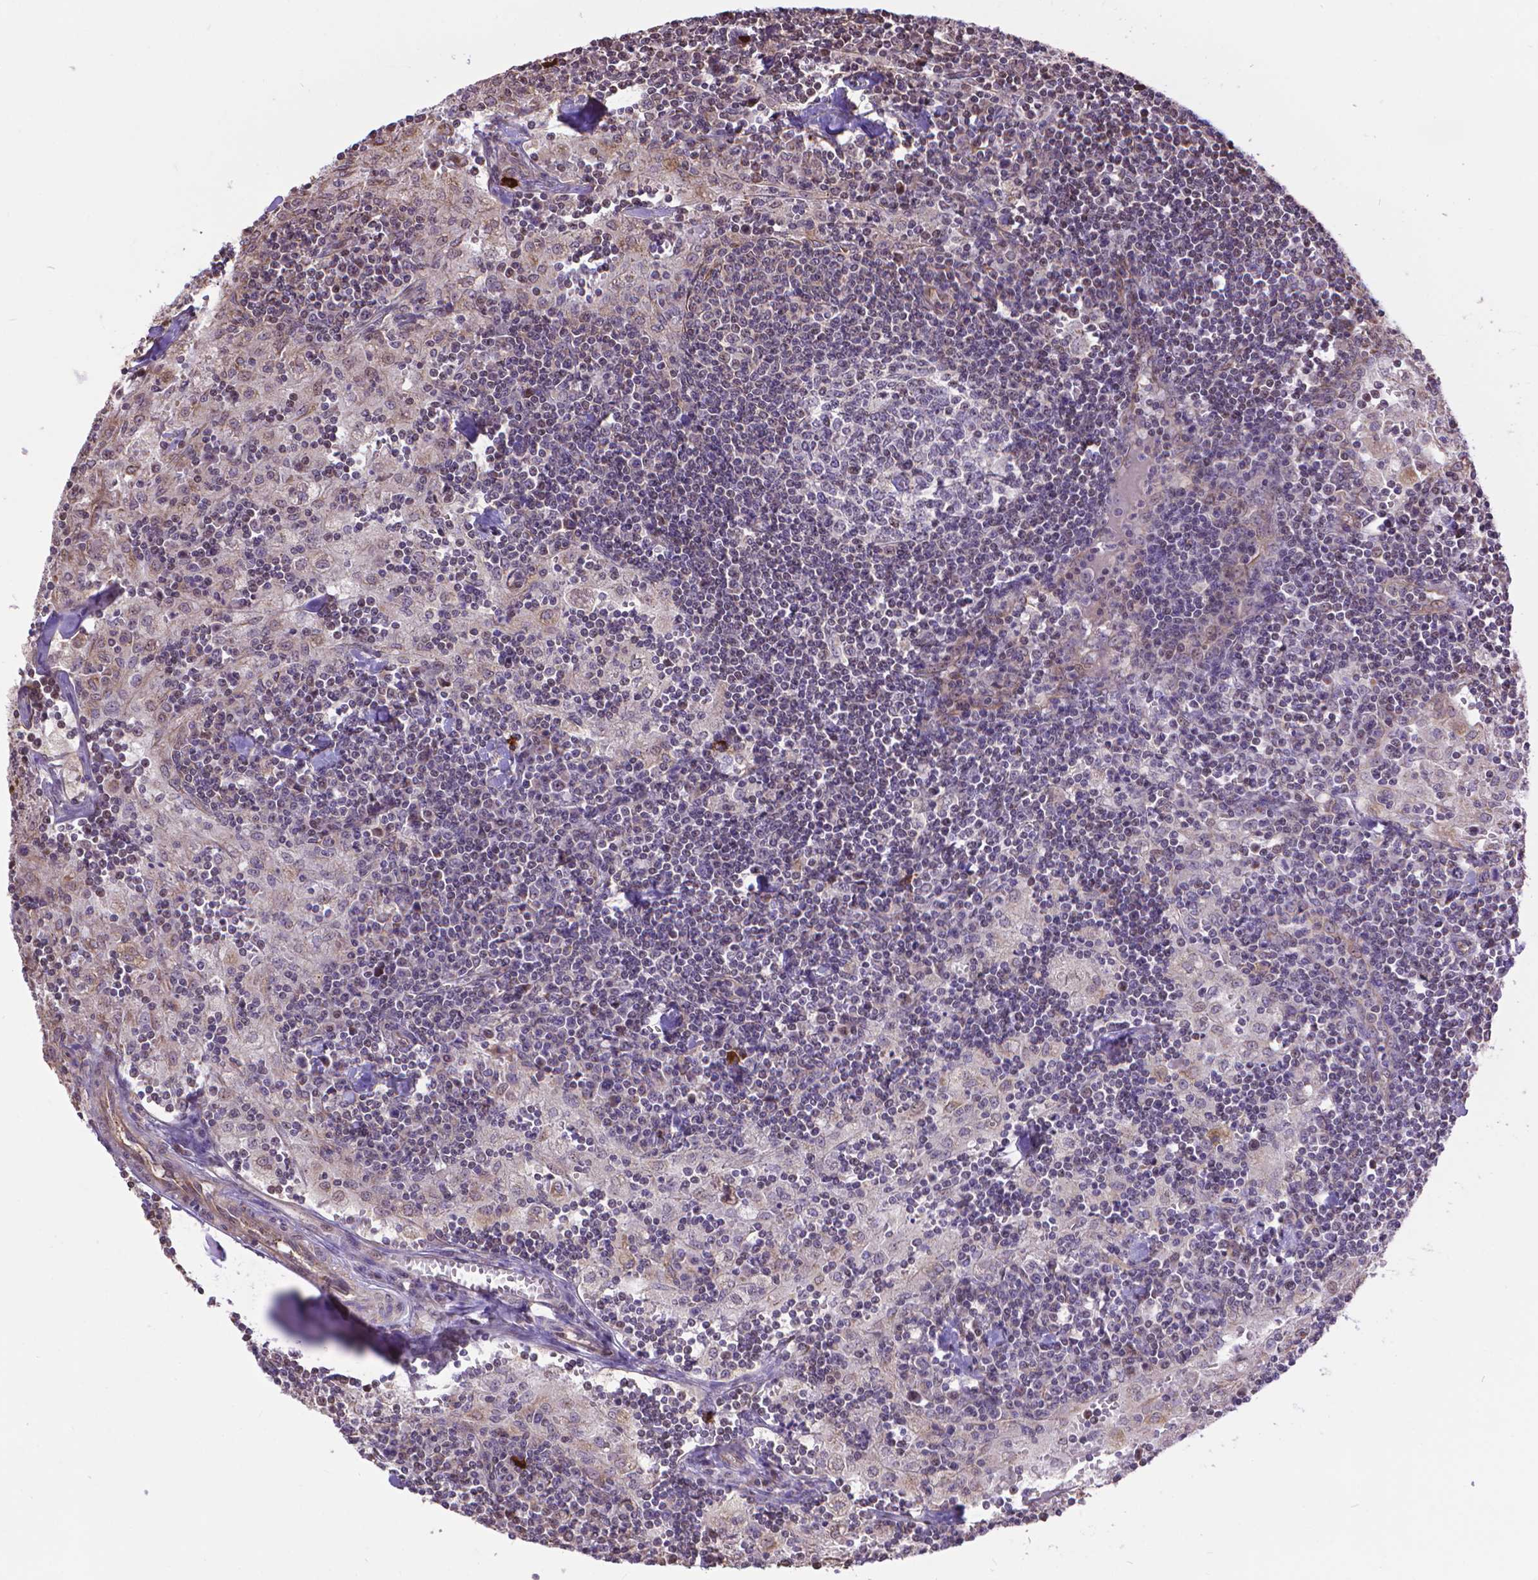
{"staining": {"intensity": "negative", "quantity": "none", "location": "none"}, "tissue": "lymph node", "cell_type": "Germinal center cells", "image_type": "normal", "snomed": [{"axis": "morphology", "description": "Normal tissue, NOS"}, {"axis": "topography", "description": "Lymph node"}], "caption": "Lymph node was stained to show a protein in brown. There is no significant positivity in germinal center cells. (Brightfield microscopy of DAB (3,3'-diaminobenzidine) immunohistochemistry (IHC) at high magnification).", "gene": "TMEM135", "patient": {"sex": "male", "age": 55}}